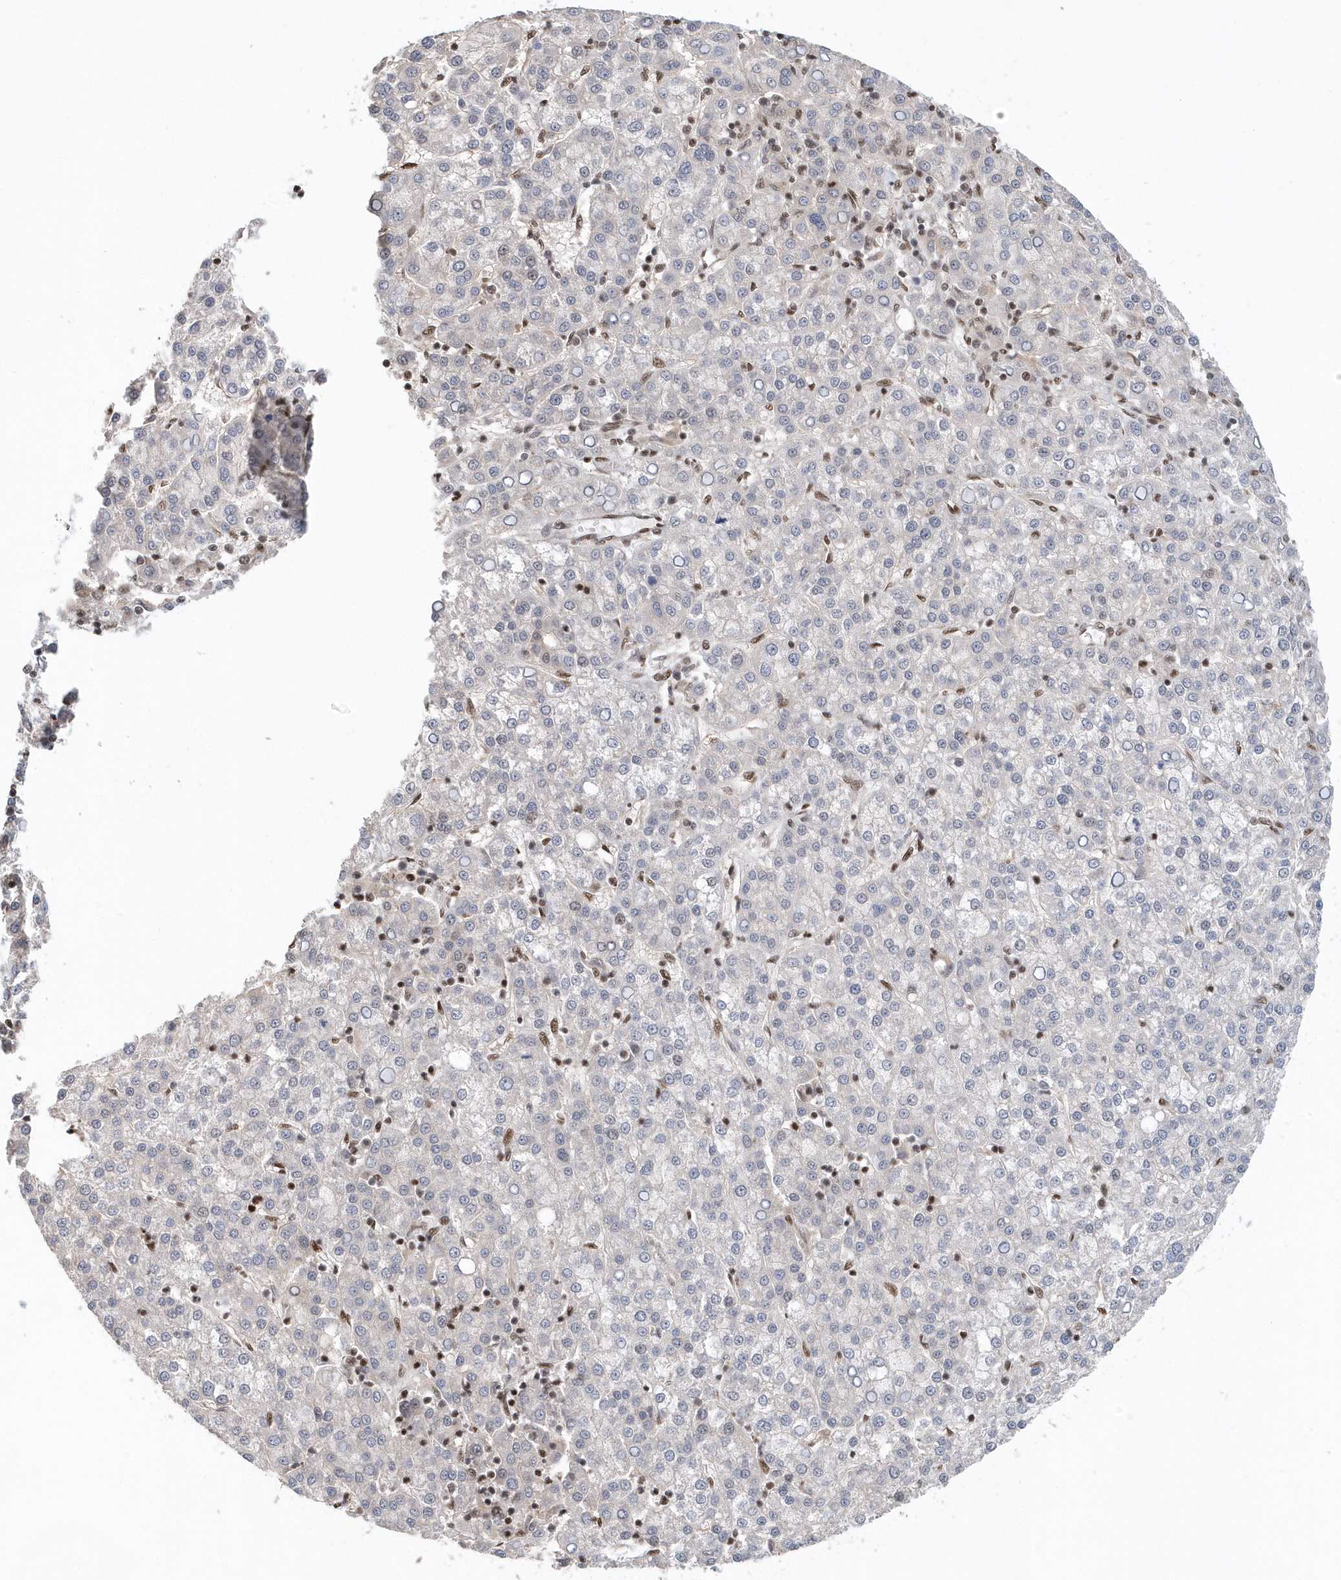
{"staining": {"intensity": "negative", "quantity": "none", "location": "none"}, "tissue": "liver cancer", "cell_type": "Tumor cells", "image_type": "cancer", "snomed": [{"axis": "morphology", "description": "Carcinoma, Hepatocellular, NOS"}, {"axis": "topography", "description": "Liver"}], "caption": "This is an immunohistochemistry histopathology image of liver hepatocellular carcinoma. There is no expression in tumor cells.", "gene": "SUMO2", "patient": {"sex": "female", "age": 58}}